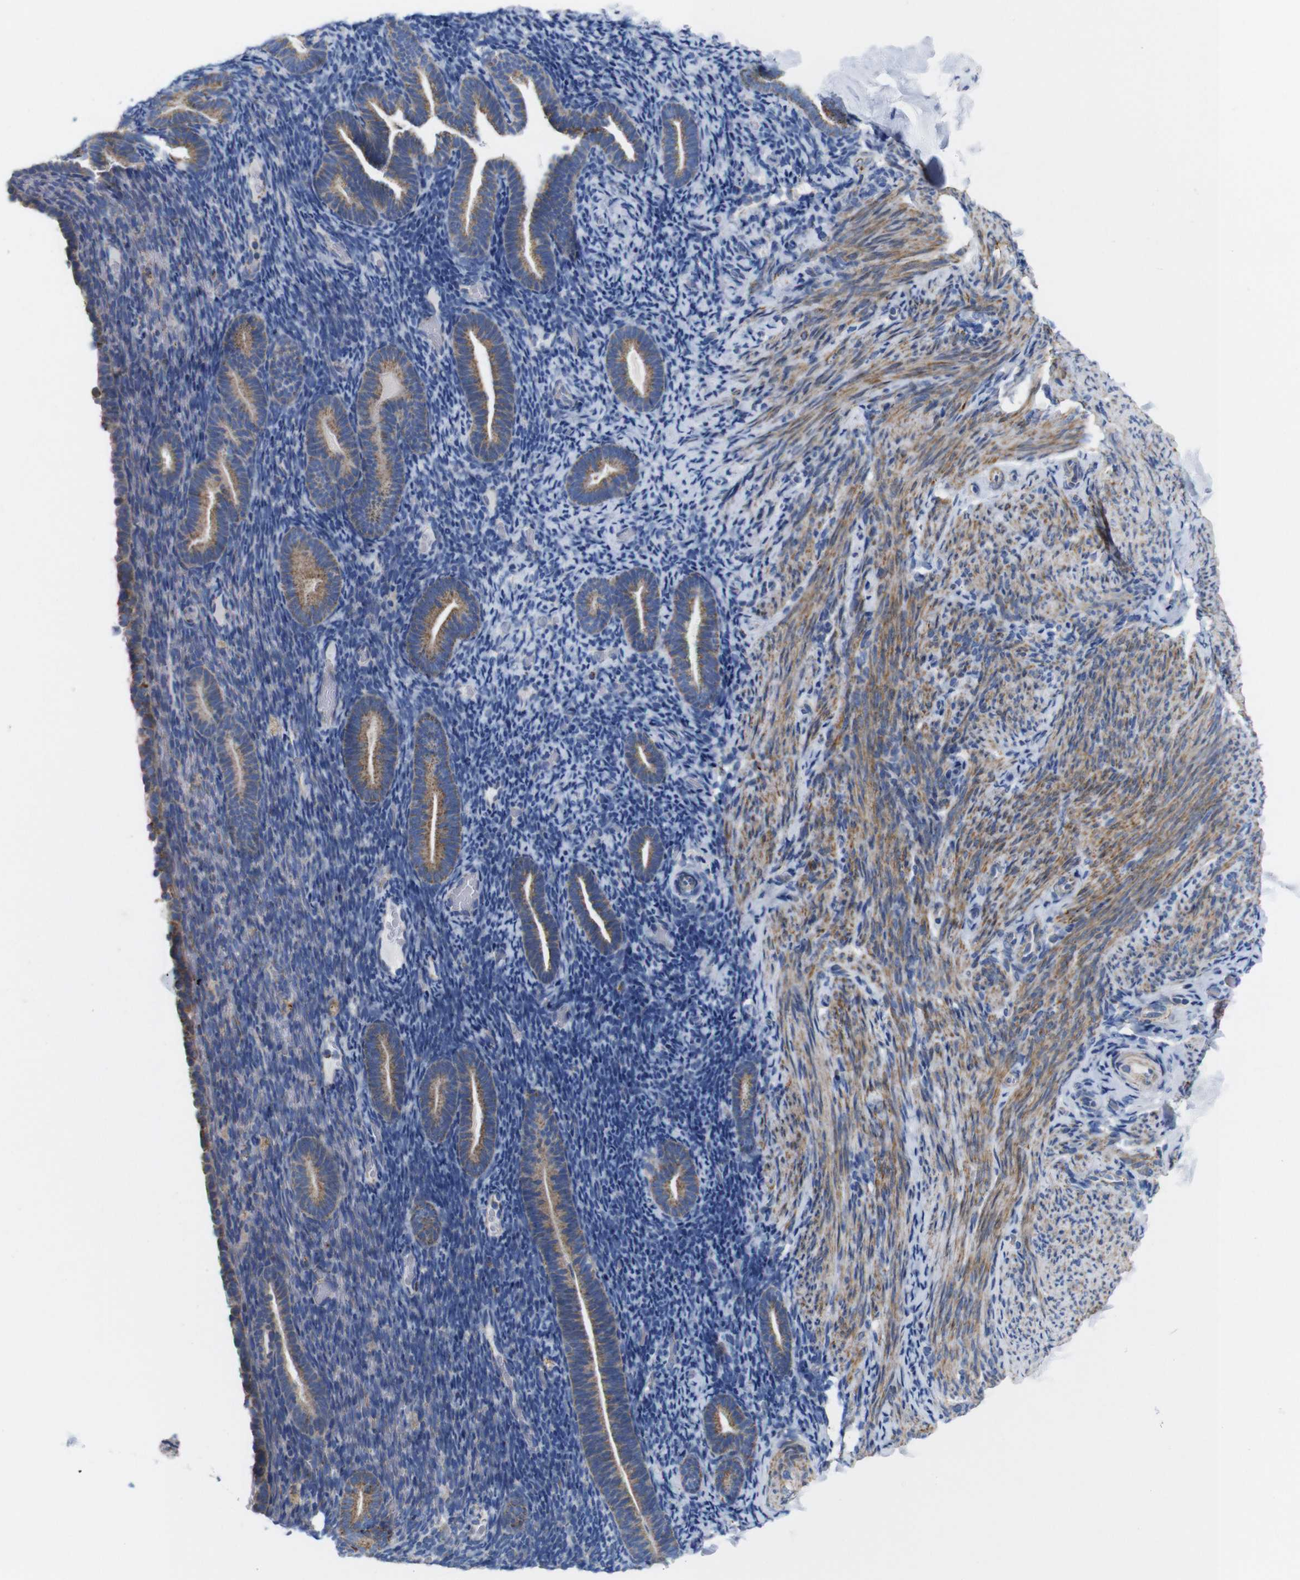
{"staining": {"intensity": "moderate", "quantity": "<25%", "location": "cytoplasmic/membranous"}, "tissue": "endometrium", "cell_type": "Cells in endometrial stroma", "image_type": "normal", "snomed": [{"axis": "morphology", "description": "Normal tissue, NOS"}, {"axis": "topography", "description": "Endometrium"}], "caption": "A low amount of moderate cytoplasmic/membranous staining is identified in approximately <25% of cells in endometrial stroma in benign endometrium. (Brightfield microscopy of DAB IHC at high magnification).", "gene": "FAM171B", "patient": {"sex": "female", "age": 51}}